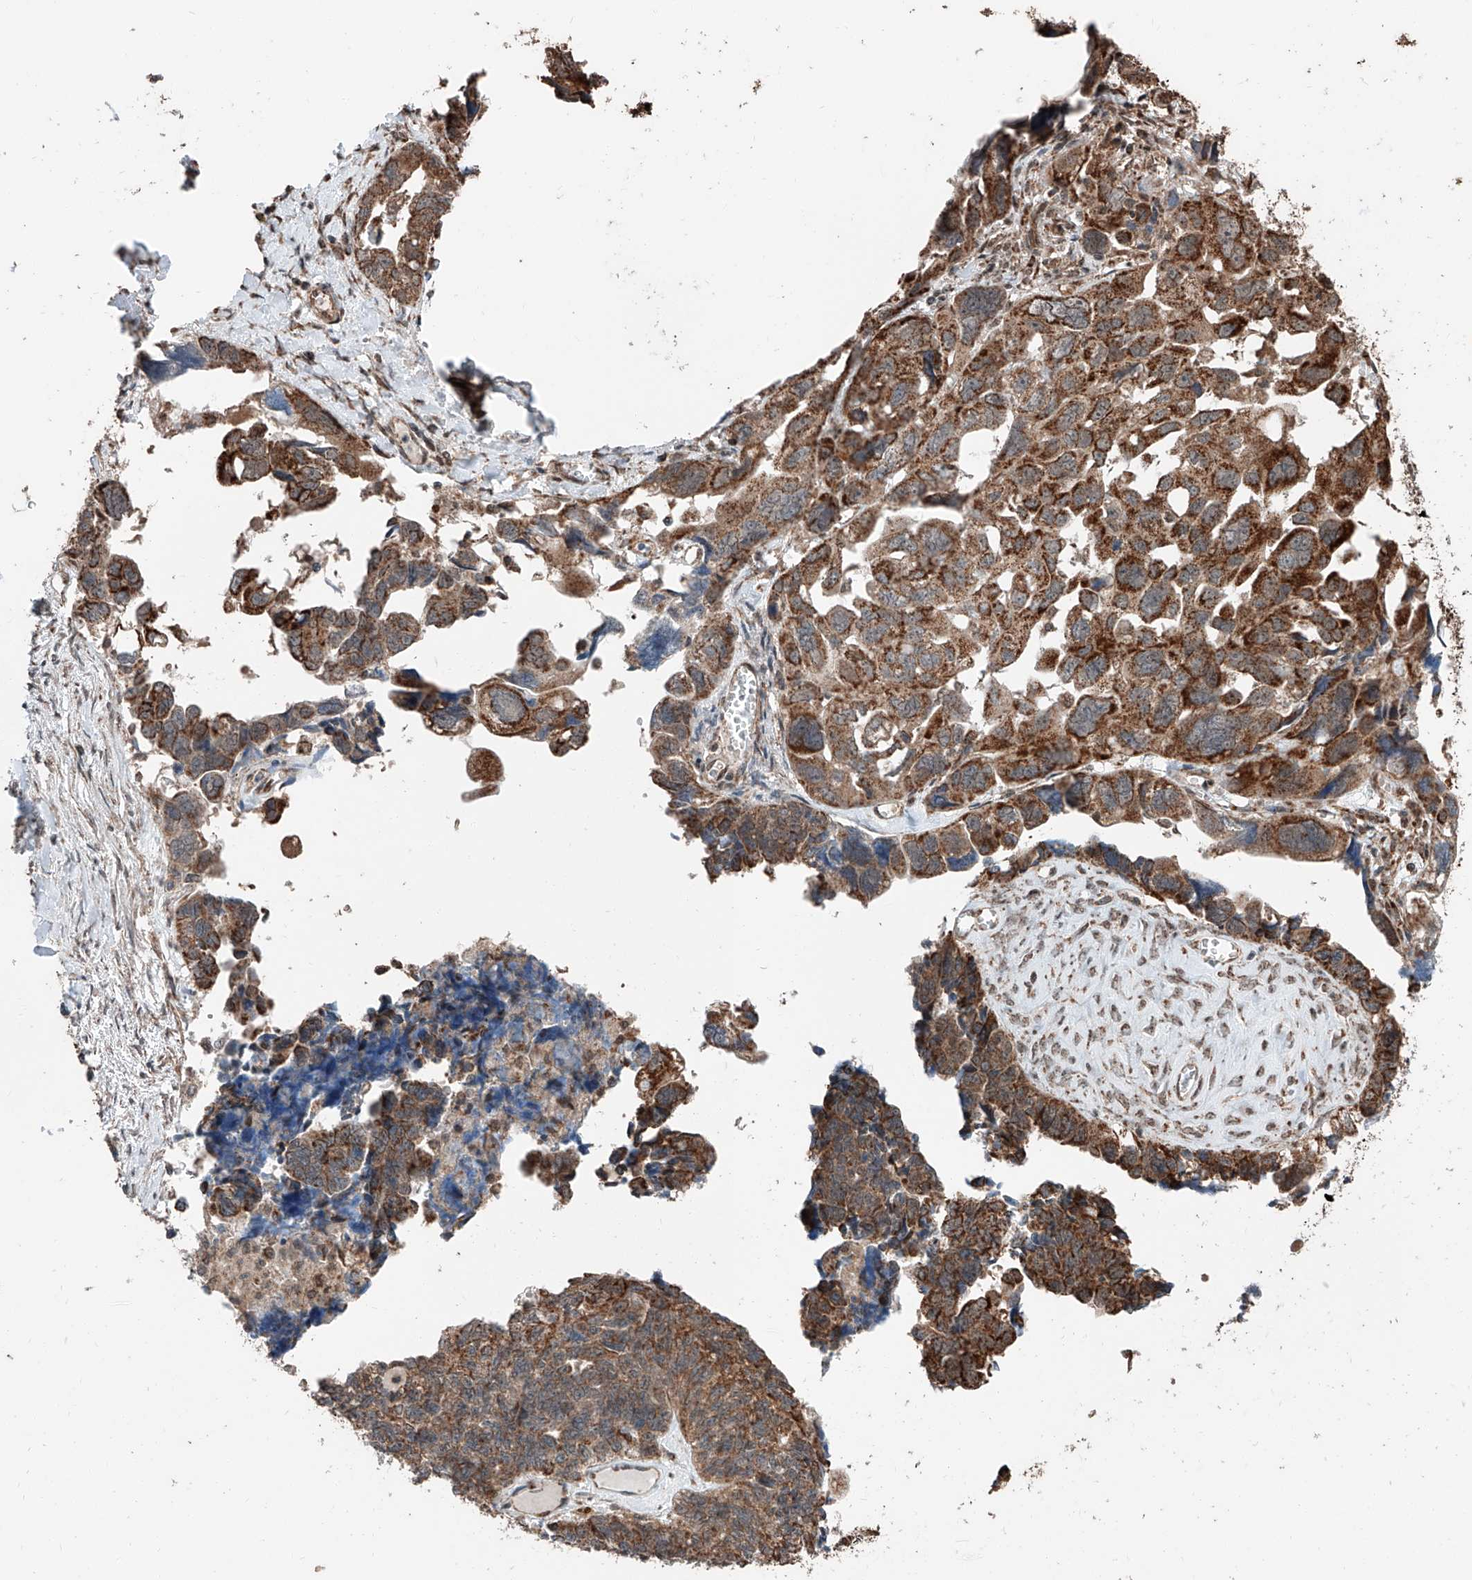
{"staining": {"intensity": "strong", "quantity": ">75%", "location": "cytoplasmic/membranous"}, "tissue": "ovarian cancer", "cell_type": "Tumor cells", "image_type": "cancer", "snomed": [{"axis": "morphology", "description": "Cystadenocarcinoma, serous, NOS"}, {"axis": "topography", "description": "Ovary"}], "caption": "A brown stain labels strong cytoplasmic/membranous positivity of a protein in human ovarian serous cystadenocarcinoma tumor cells.", "gene": "ZNF445", "patient": {"sex": "female", "age": 79}}